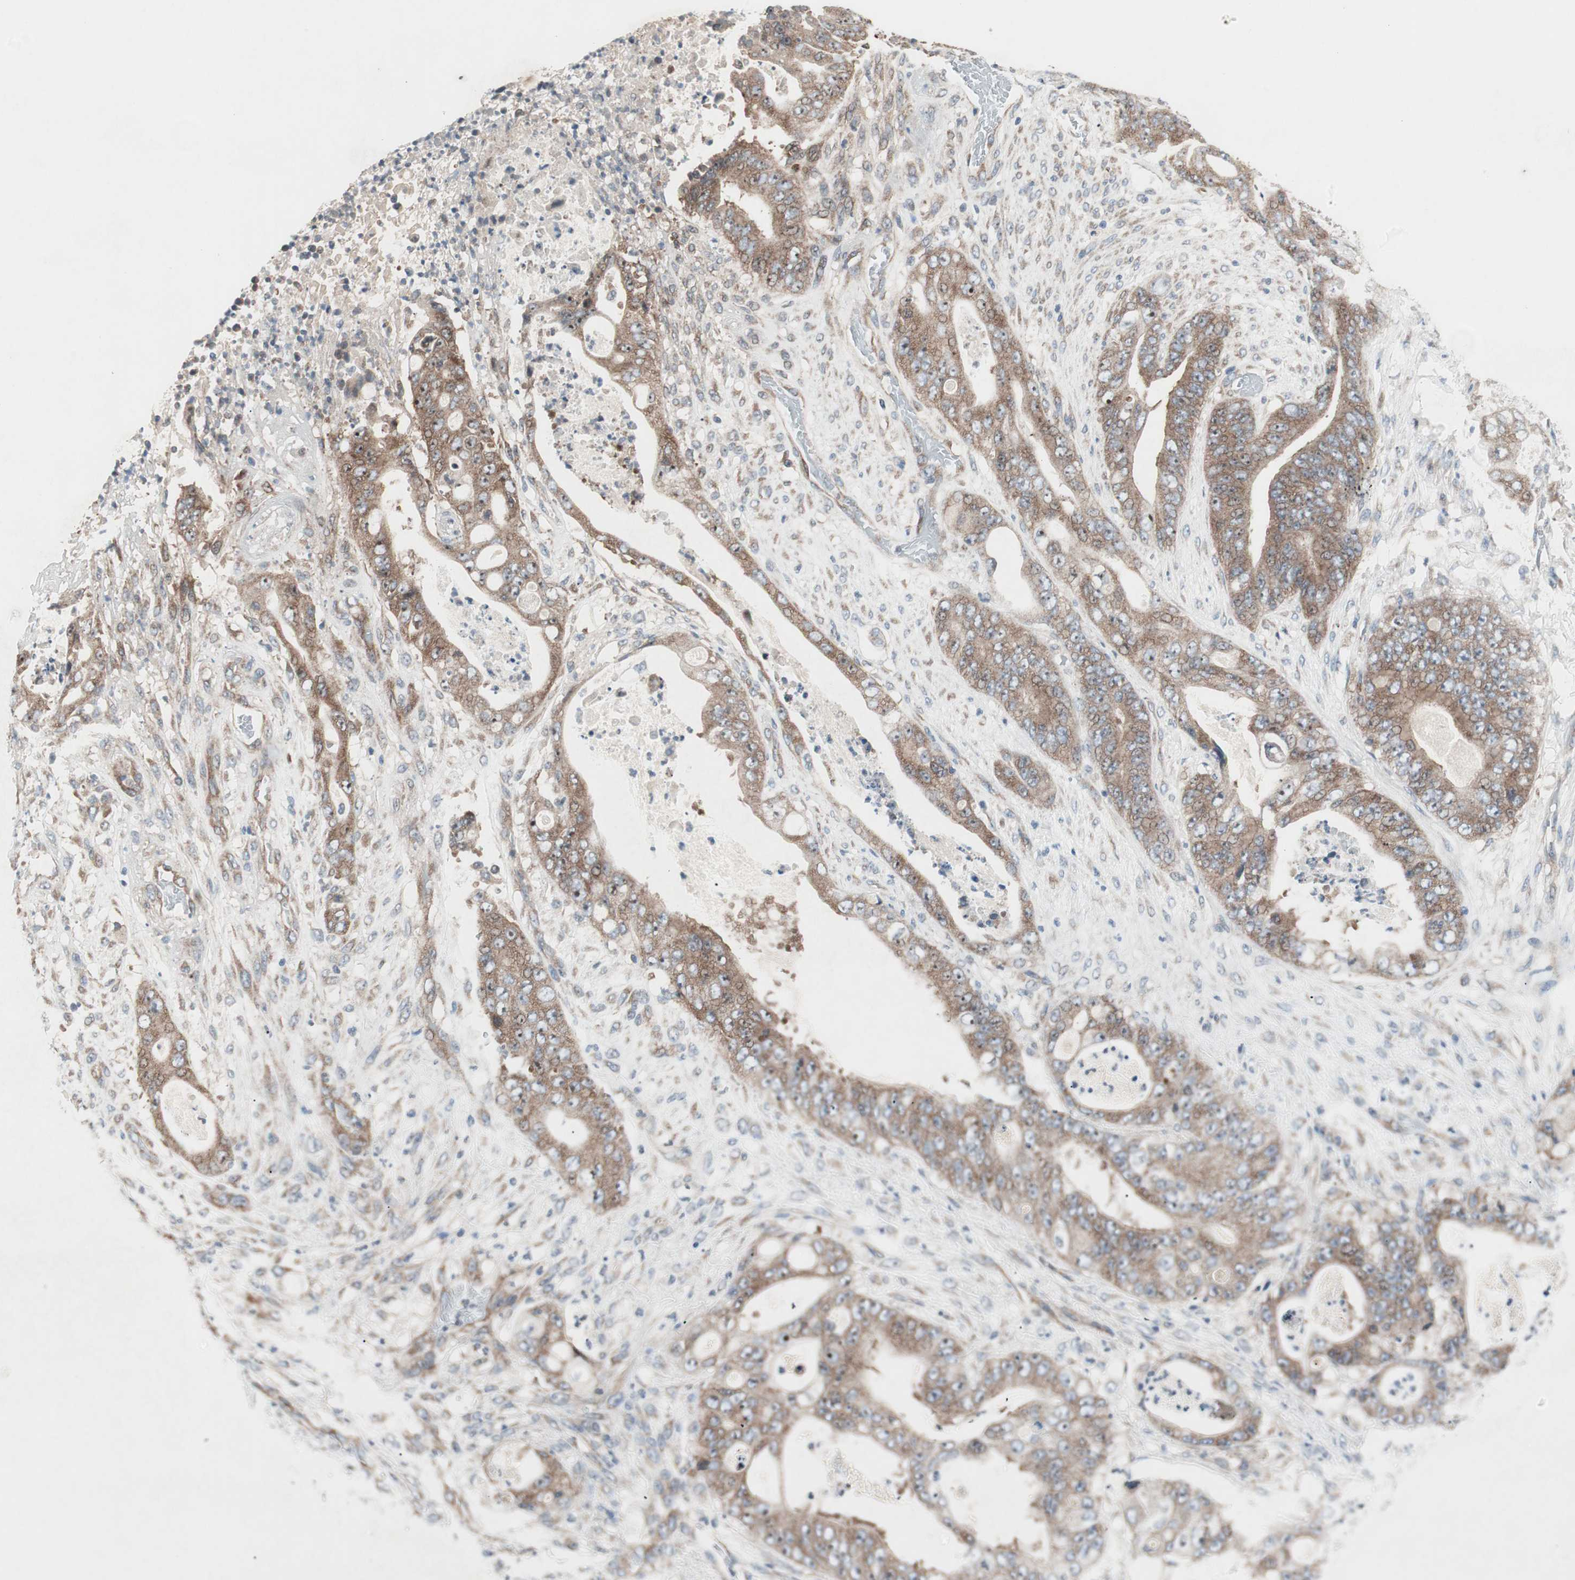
{"staining": {"intensity": "strong", "quantity": ">75%", "location": "cytoplasmic/membranous"}, "tissue": "stomach cancer", "cell_type": "Tumor cells", "image_type": "cancer", "snomed": [{"axis": "morphology", "description": "Adenocarcinoma, NOS"}, {"axis": "topography", "description": "Stomach"}], "caption": "This micrograph shows IHC staining of human adenocarcinoma (stomach), with high strong cytoplasmic/membranous staining in about >75% of tumor cells.", "gene": "CCL14", "patient": {"sex": "female", "age": 73}}